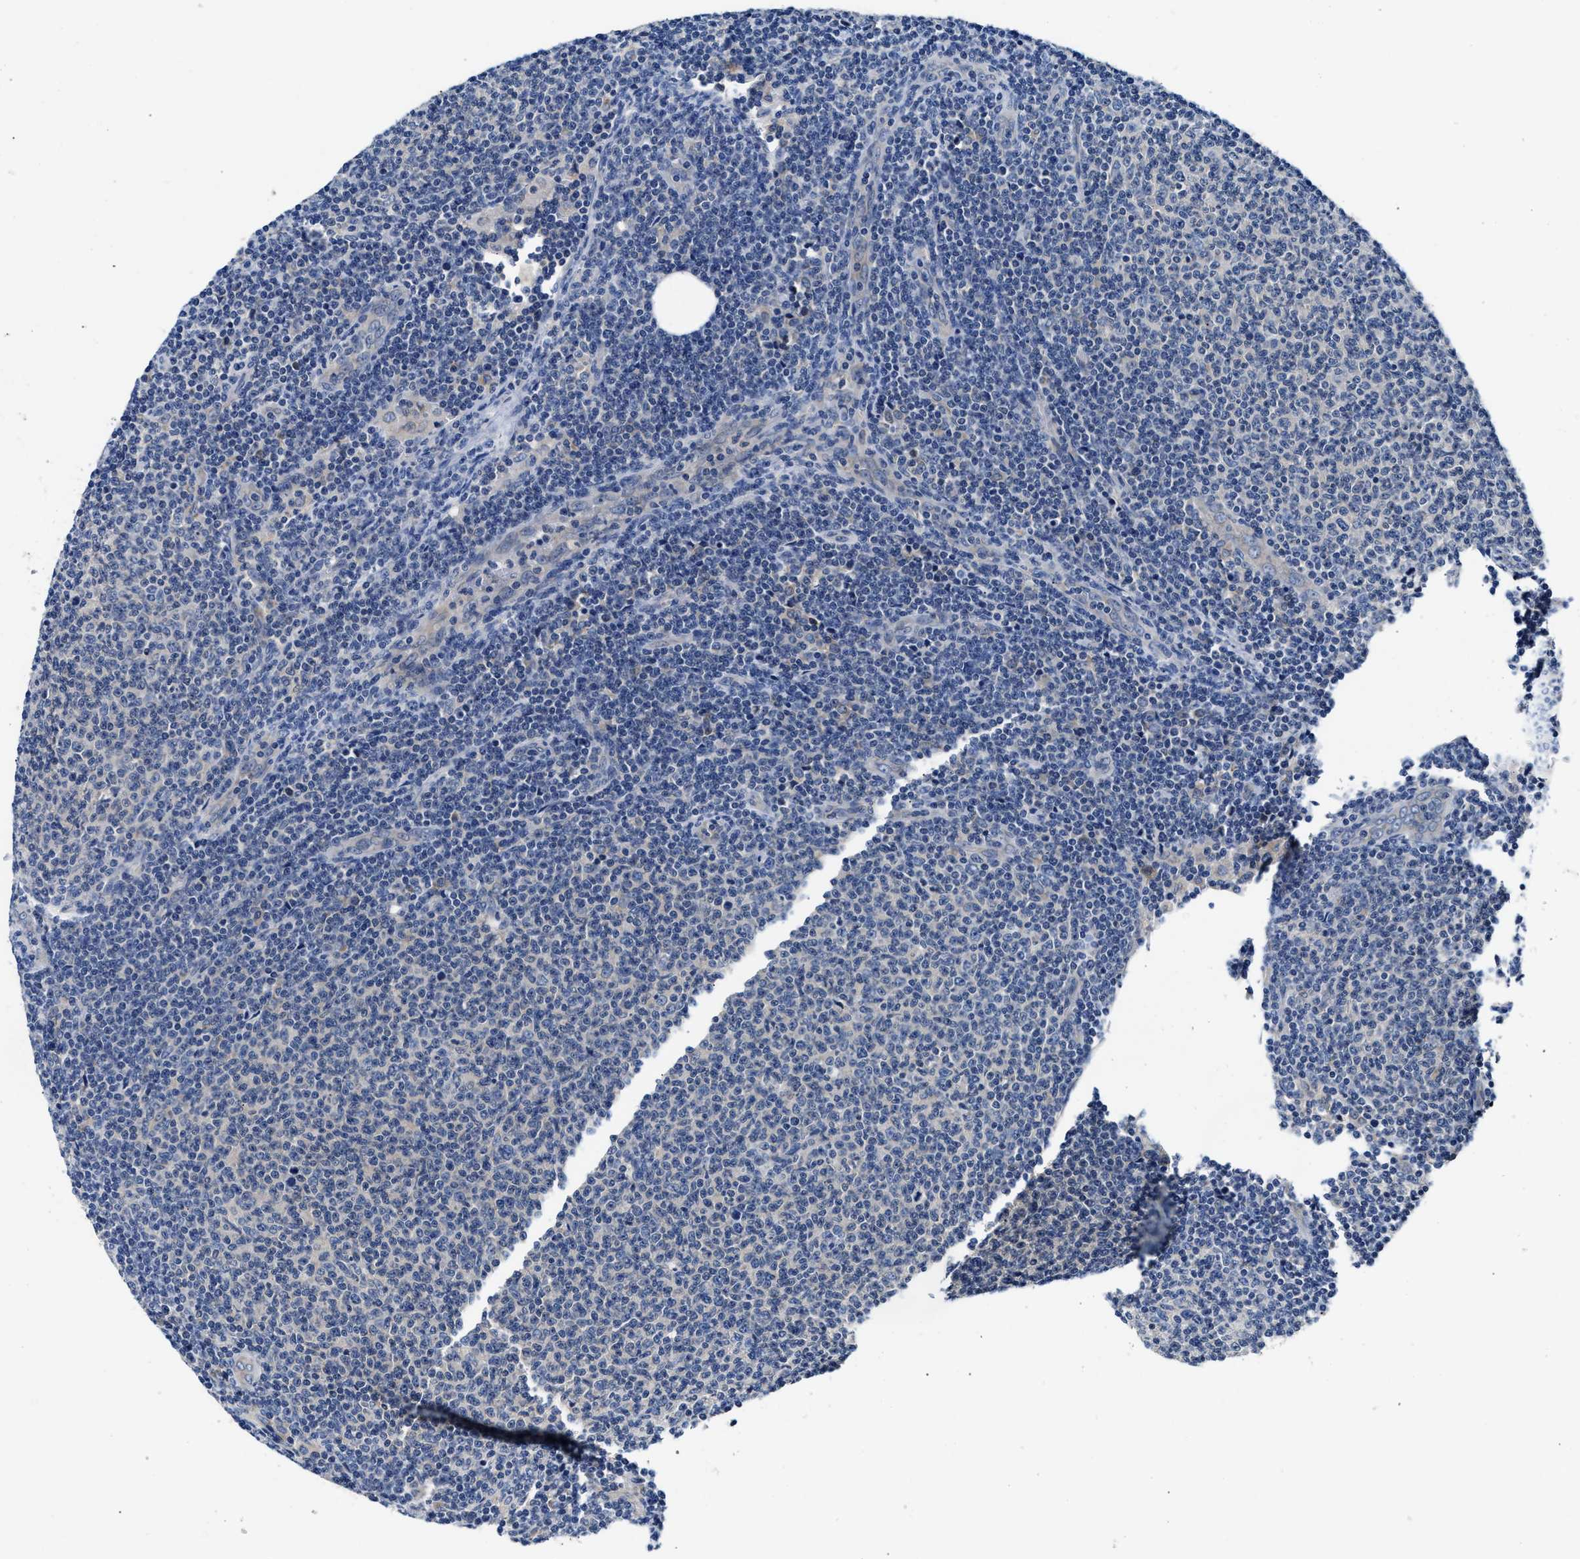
{"staining": {"intensity": "negative", "quantity": "none", "location": "none"}, "tissue": "lymphoma", "cell_type": "Tumor cells", "image_type": "cancer", "snomed": [{"axis": "morphology", "description": "Malignant lymphoma, non-Hodgkin's type, Low grade"}, {"axis": "topography", "description": "Lymph node"}], "caption": "The image reveals no staining of tumor cells in low-grade malignant lymphoma, non-Hodgkin's type. Nuclei are stained in blue.", "gene": "FAM185A", "patient": {"sex": "male", "age": 66}}